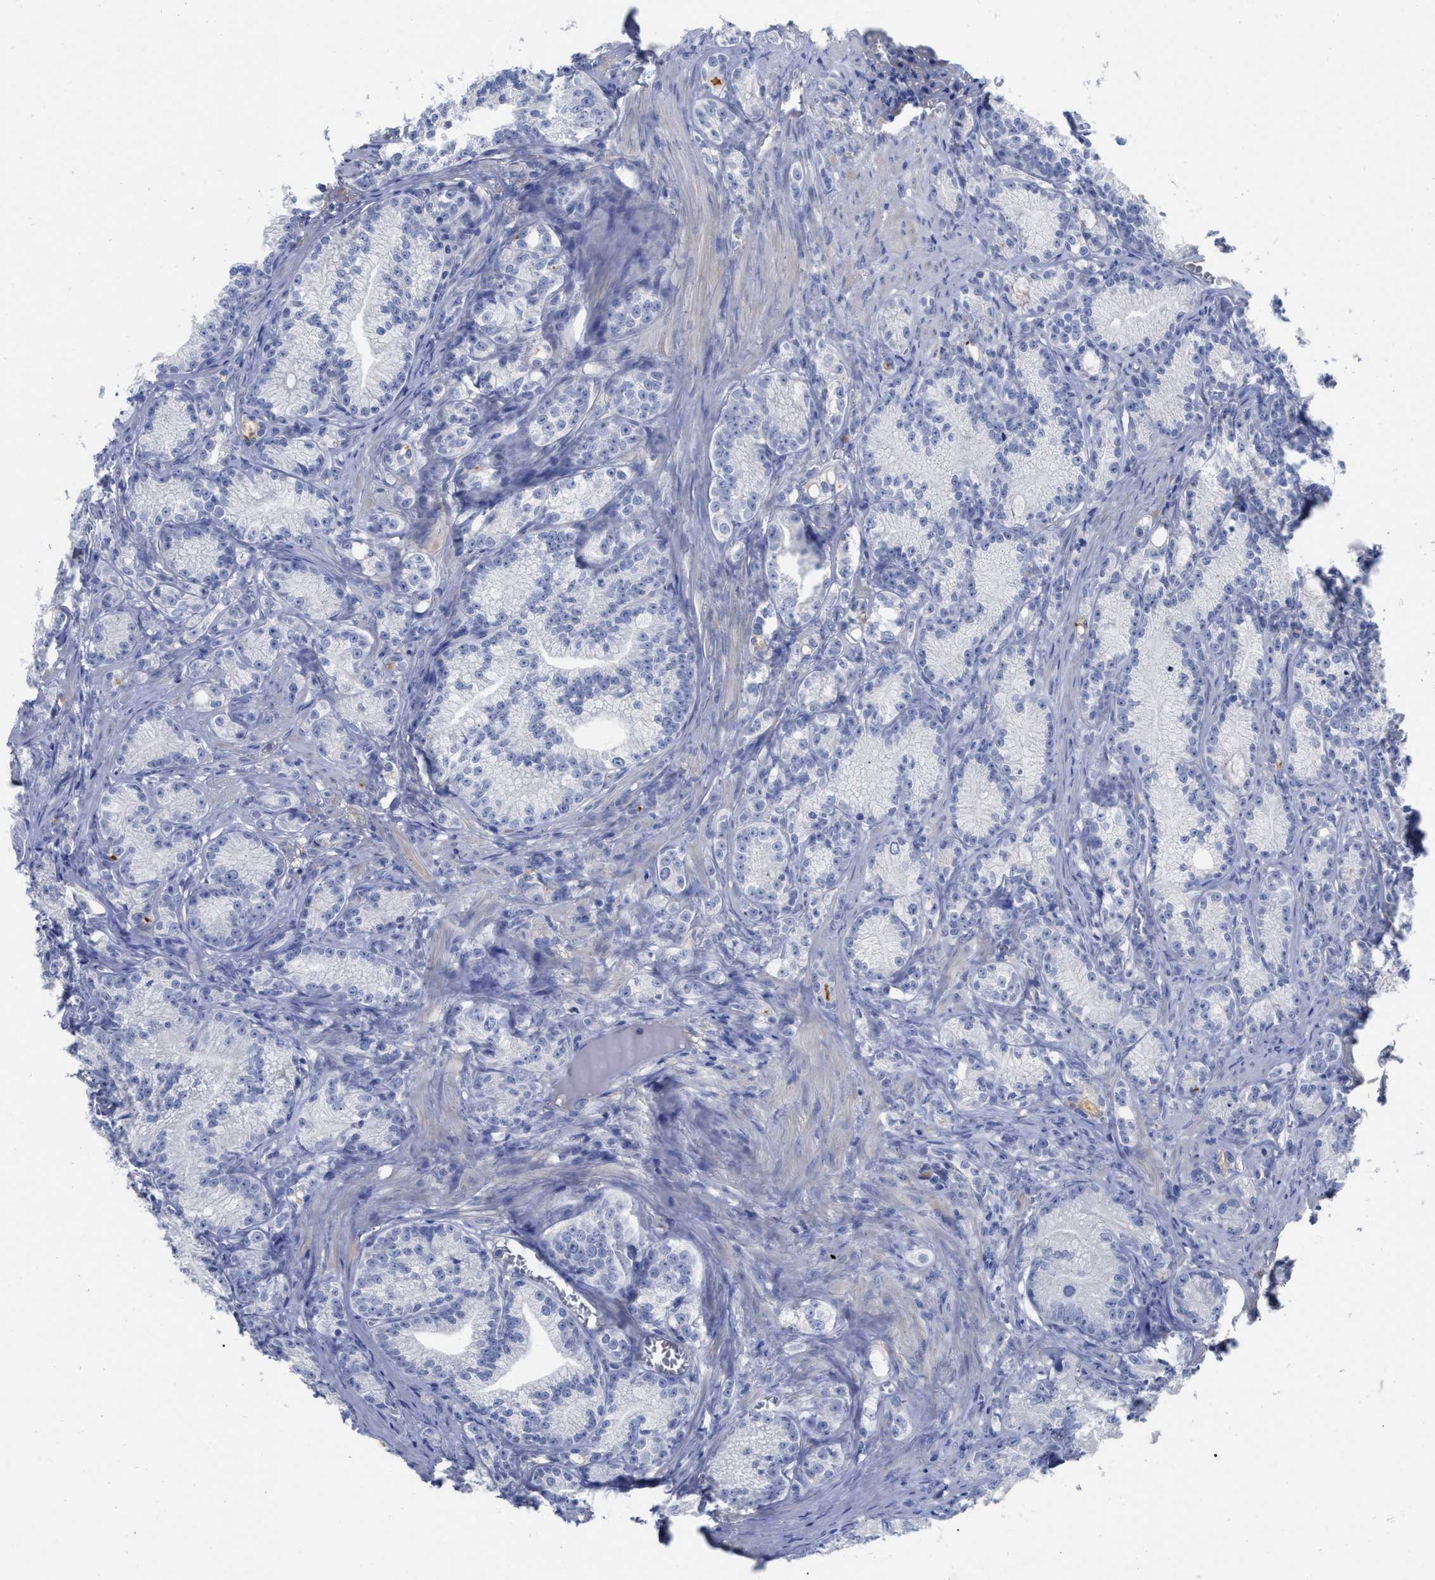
{"staining": {"intensity": "negative", "quantity": "none", "location": "none"}, "tissue": "prostate cancer", "cell_type": "Tumor cells", "image_type": "cancer", "snomed": [{"axis": "morphology", "description": "Adenocarcinoma, Low grade"}, {"axis": "topography", "description": "Prostate"}], "caption": "Prostate cancer was stained to show a protein in brown. There is no significant staining in tumor cells.", "gene": "IGHV5-51", "patient": {"sex": "male", "age": 89}}